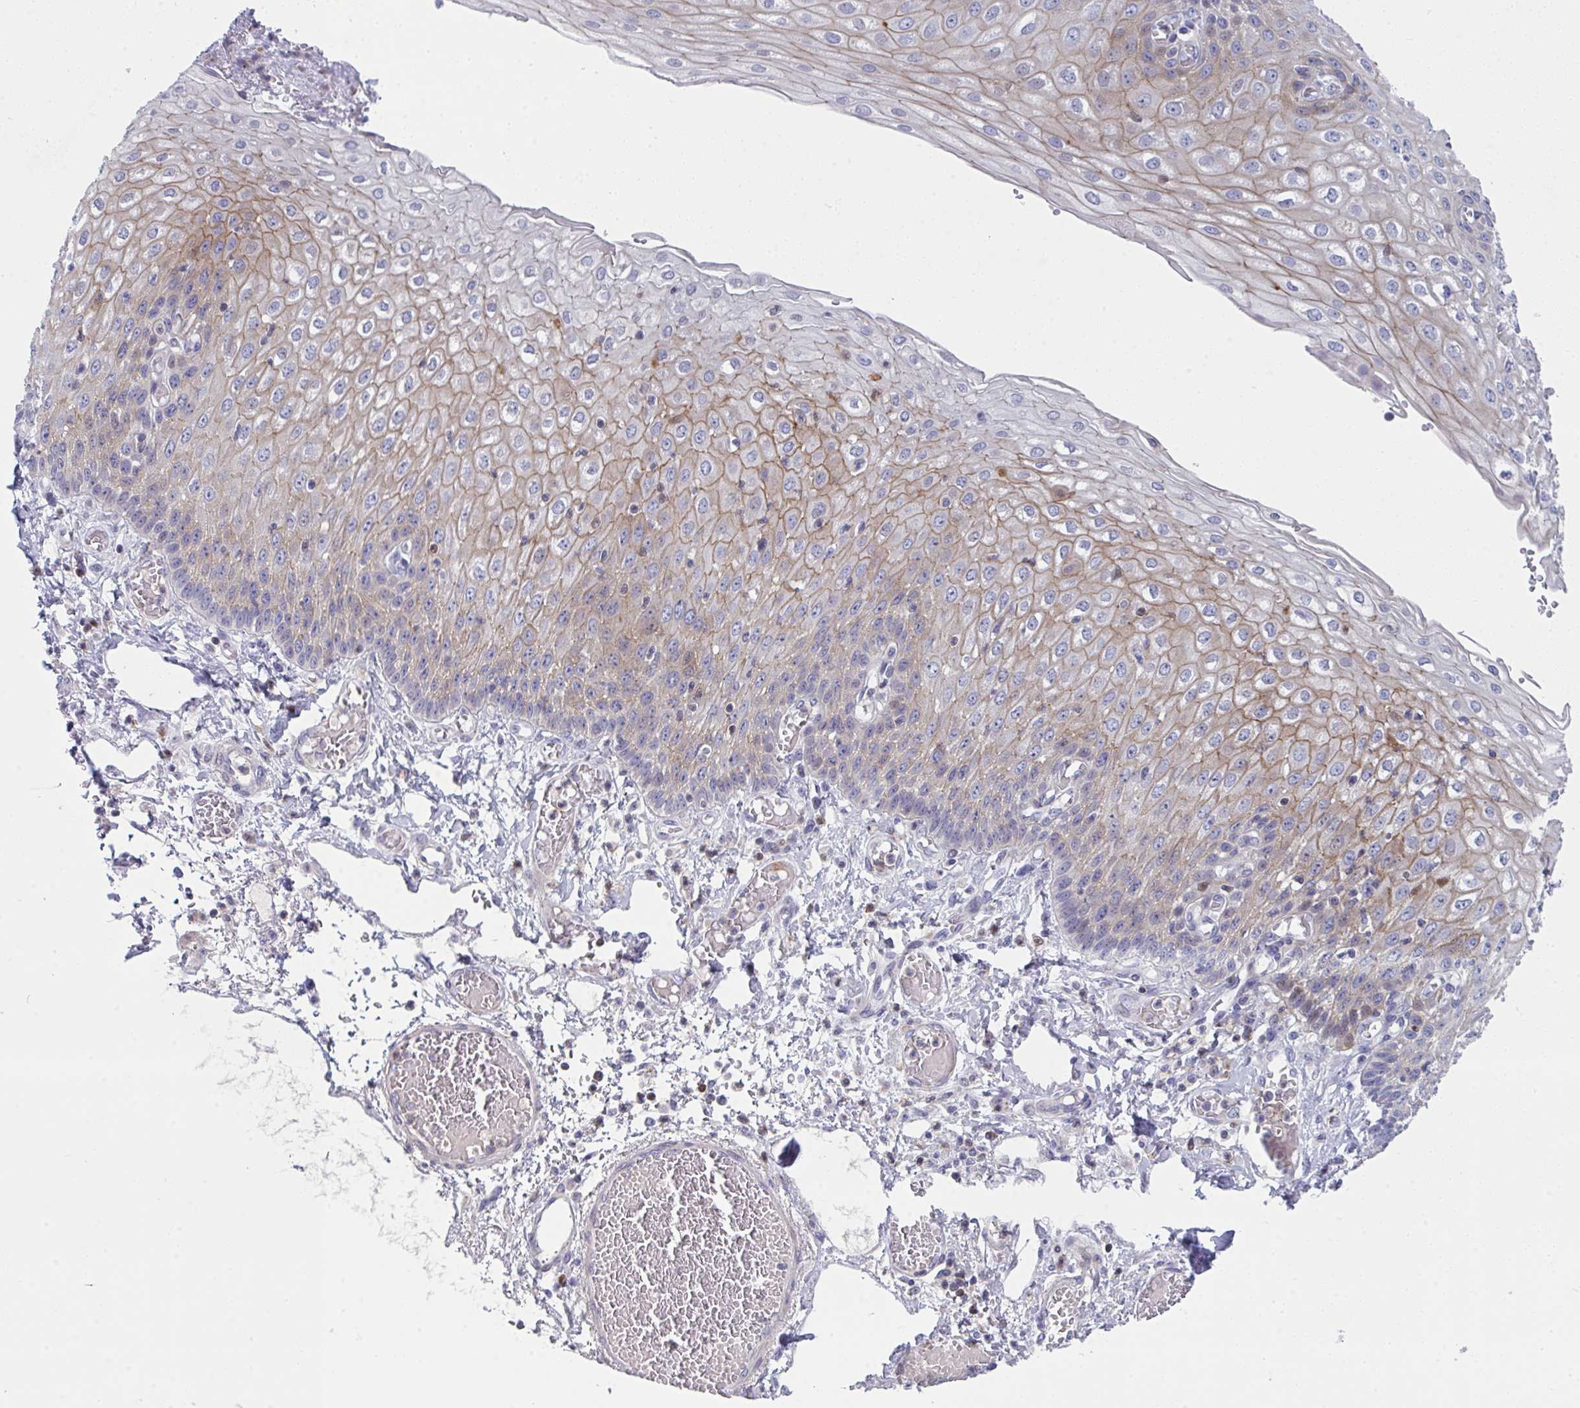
{"staining": {"intensity": "weak", "quantity": ">75%", "location": "cytoplasmic/membranous"}, "tissue": "esophagus", "cell_type": "Squamous epithelial cells", "image_type": "normal", "snomed": [{"axis": "morphology", "description": "Normal tissue, NOS"}, {"axis": "morphology", "description": "Adenocarcinoma, NOS"}, {"axis": "topography", "description": "Esophagus"}], "caption": "Protein staining of unremarkable esophagus shows weak cytoplasmic/membranous staining in approximately >75% of squamous epithelial cells.", "gene": "AOC2", "patient": {"sex": "male", "age": 81}}